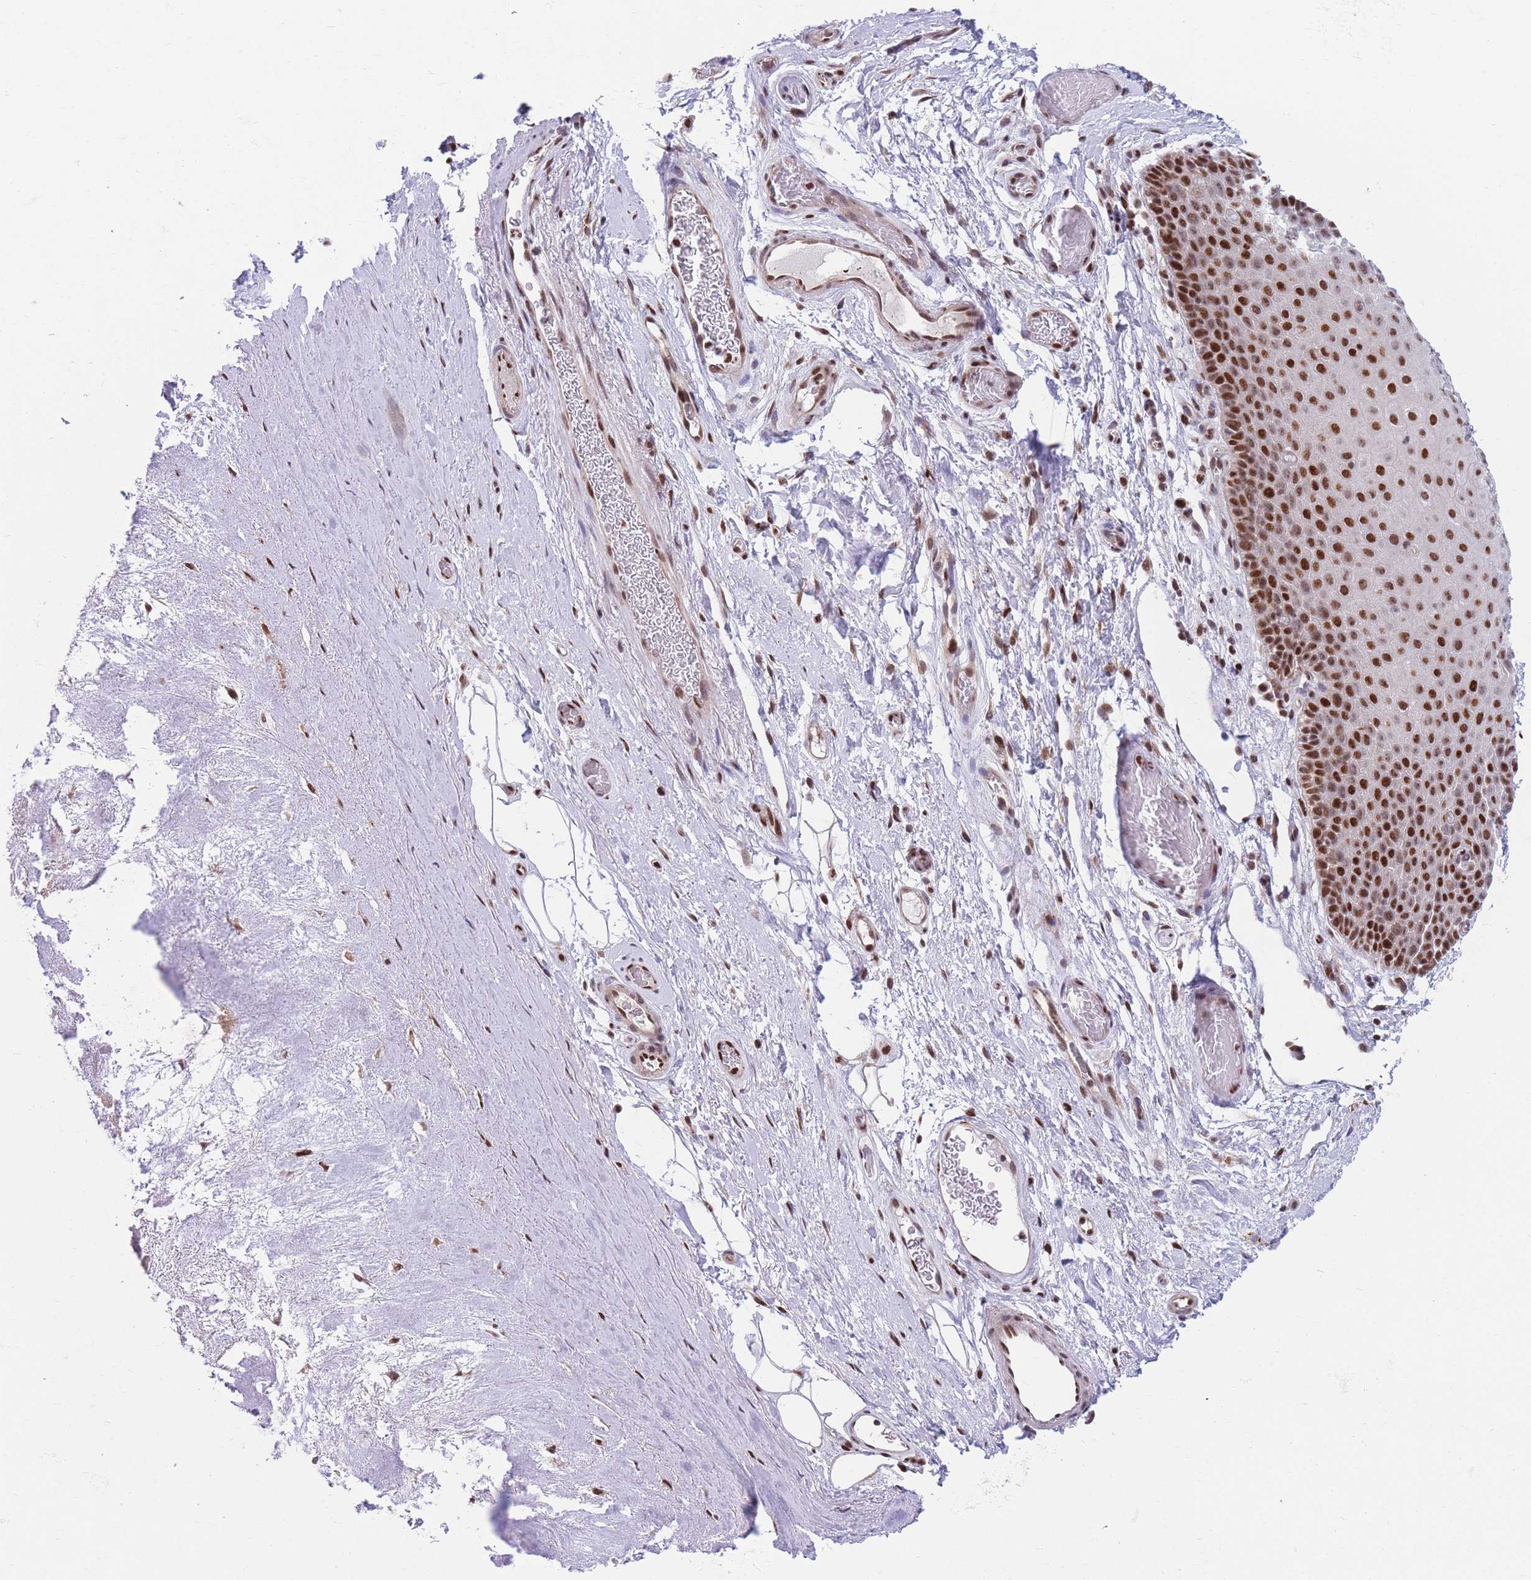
{"staining": {"intensity": "moderate", "quantity": ">75%", "location": "nuclear"}, "tissue": "adipose tissue", "cell_type": "Adipocytes", "image_type": "normal", "snomed": [{"axis": "morphology", "description": "Normal tissue, NOS"}, {"axis": "topography", "description": "Cartilage tissue"}], "caption": "Human adipose tissue stained with a protein marker shows moderate staining in adipocytes.", "gene": "DNAJC3", "patient": {"sex": "male", "age": 81}}